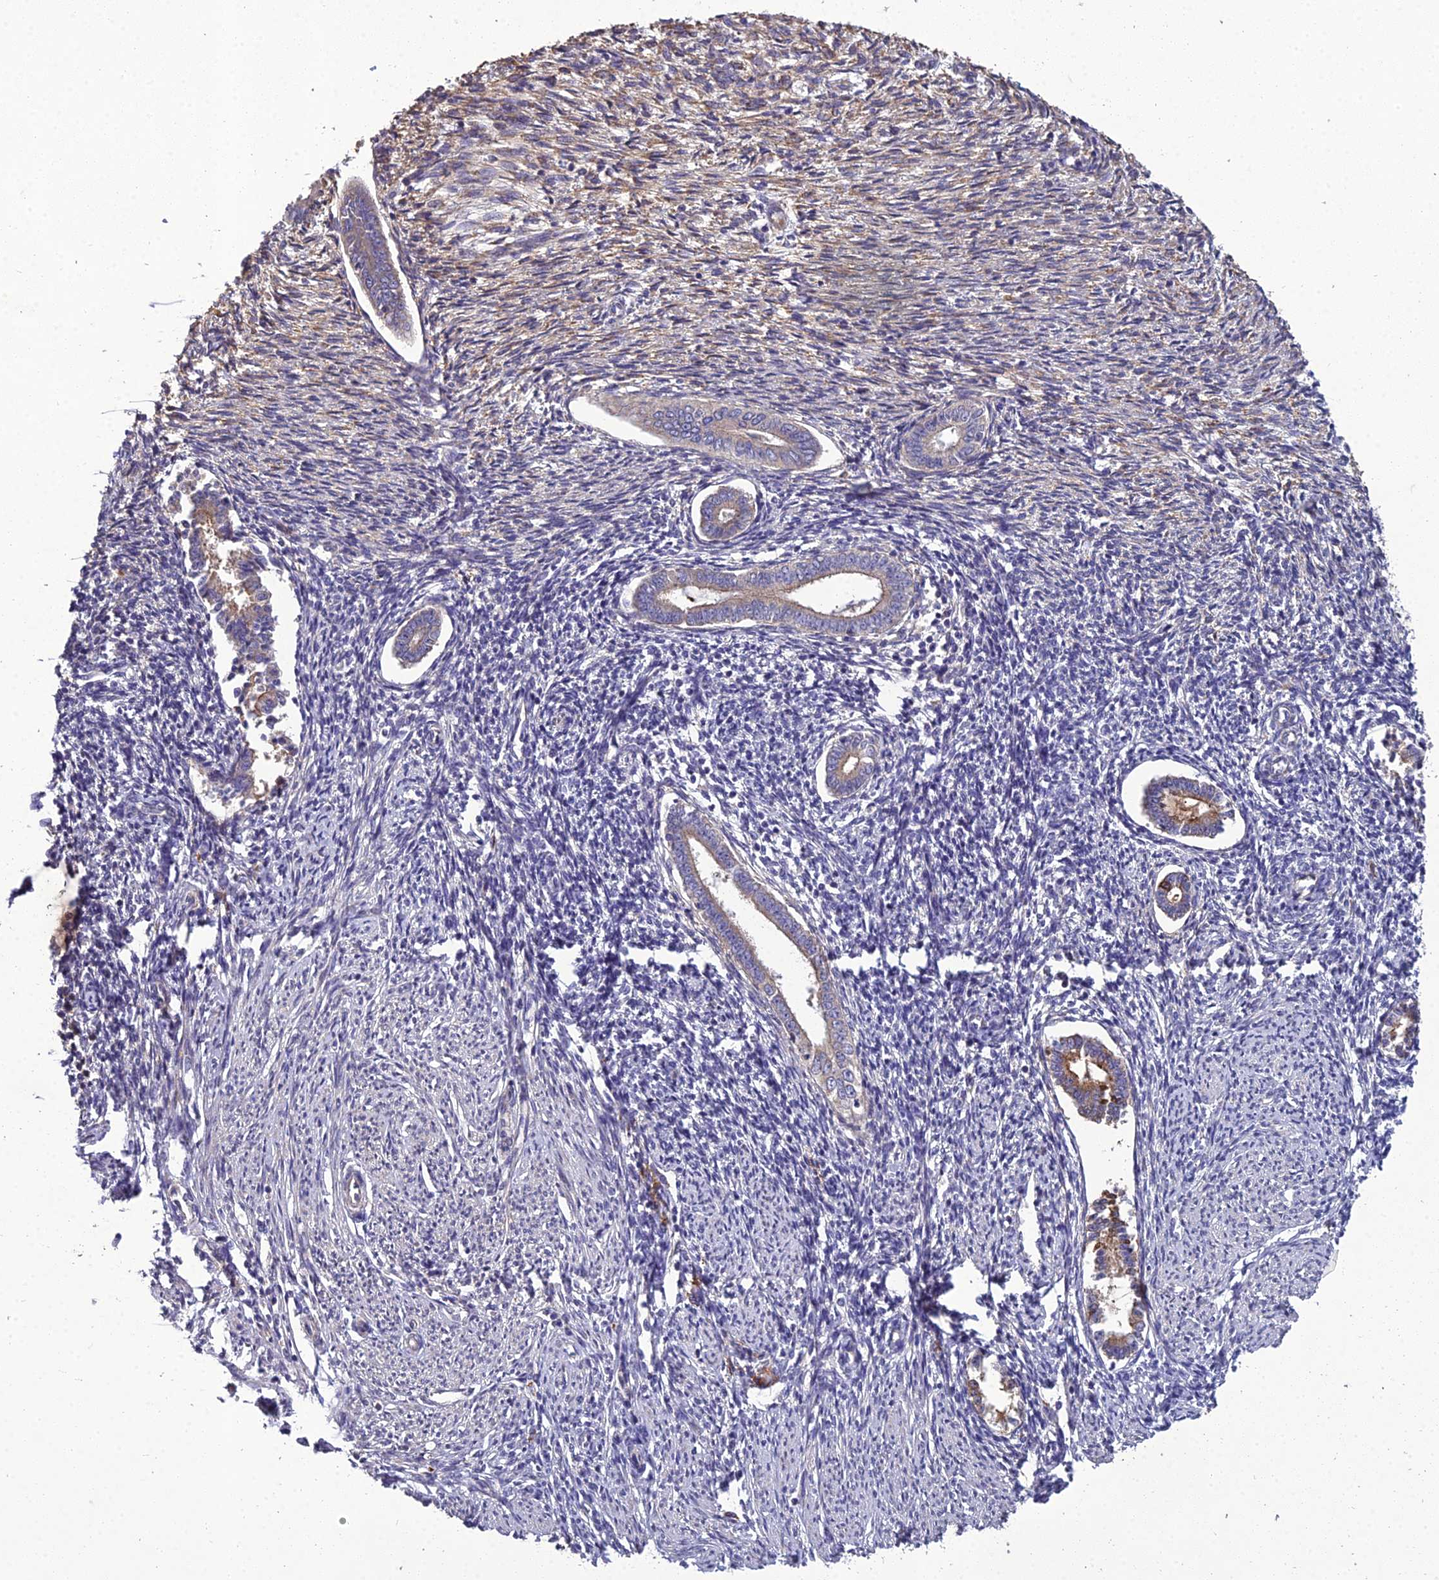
{"staining": {"intensity": "negative", "quantity": "none", "location": "none"}, "tissue": "endometrium", "cell_type": "Cells in endometrial stroma", "image_type": "normal", "snomed": [{"axis": "morphology", "description": "Normal tissue, NOS"}, {"axis": "topography", "description": "Endometrium"}], "caption": "High power microscopy photomicrograph of an immunohistochemistry (IHC) image of normal endometrium, revealing no significant staining in cells in endometrial stroma.", "gene": "ADIPOR2", "patient": {"sex": "female", "age": 56}}